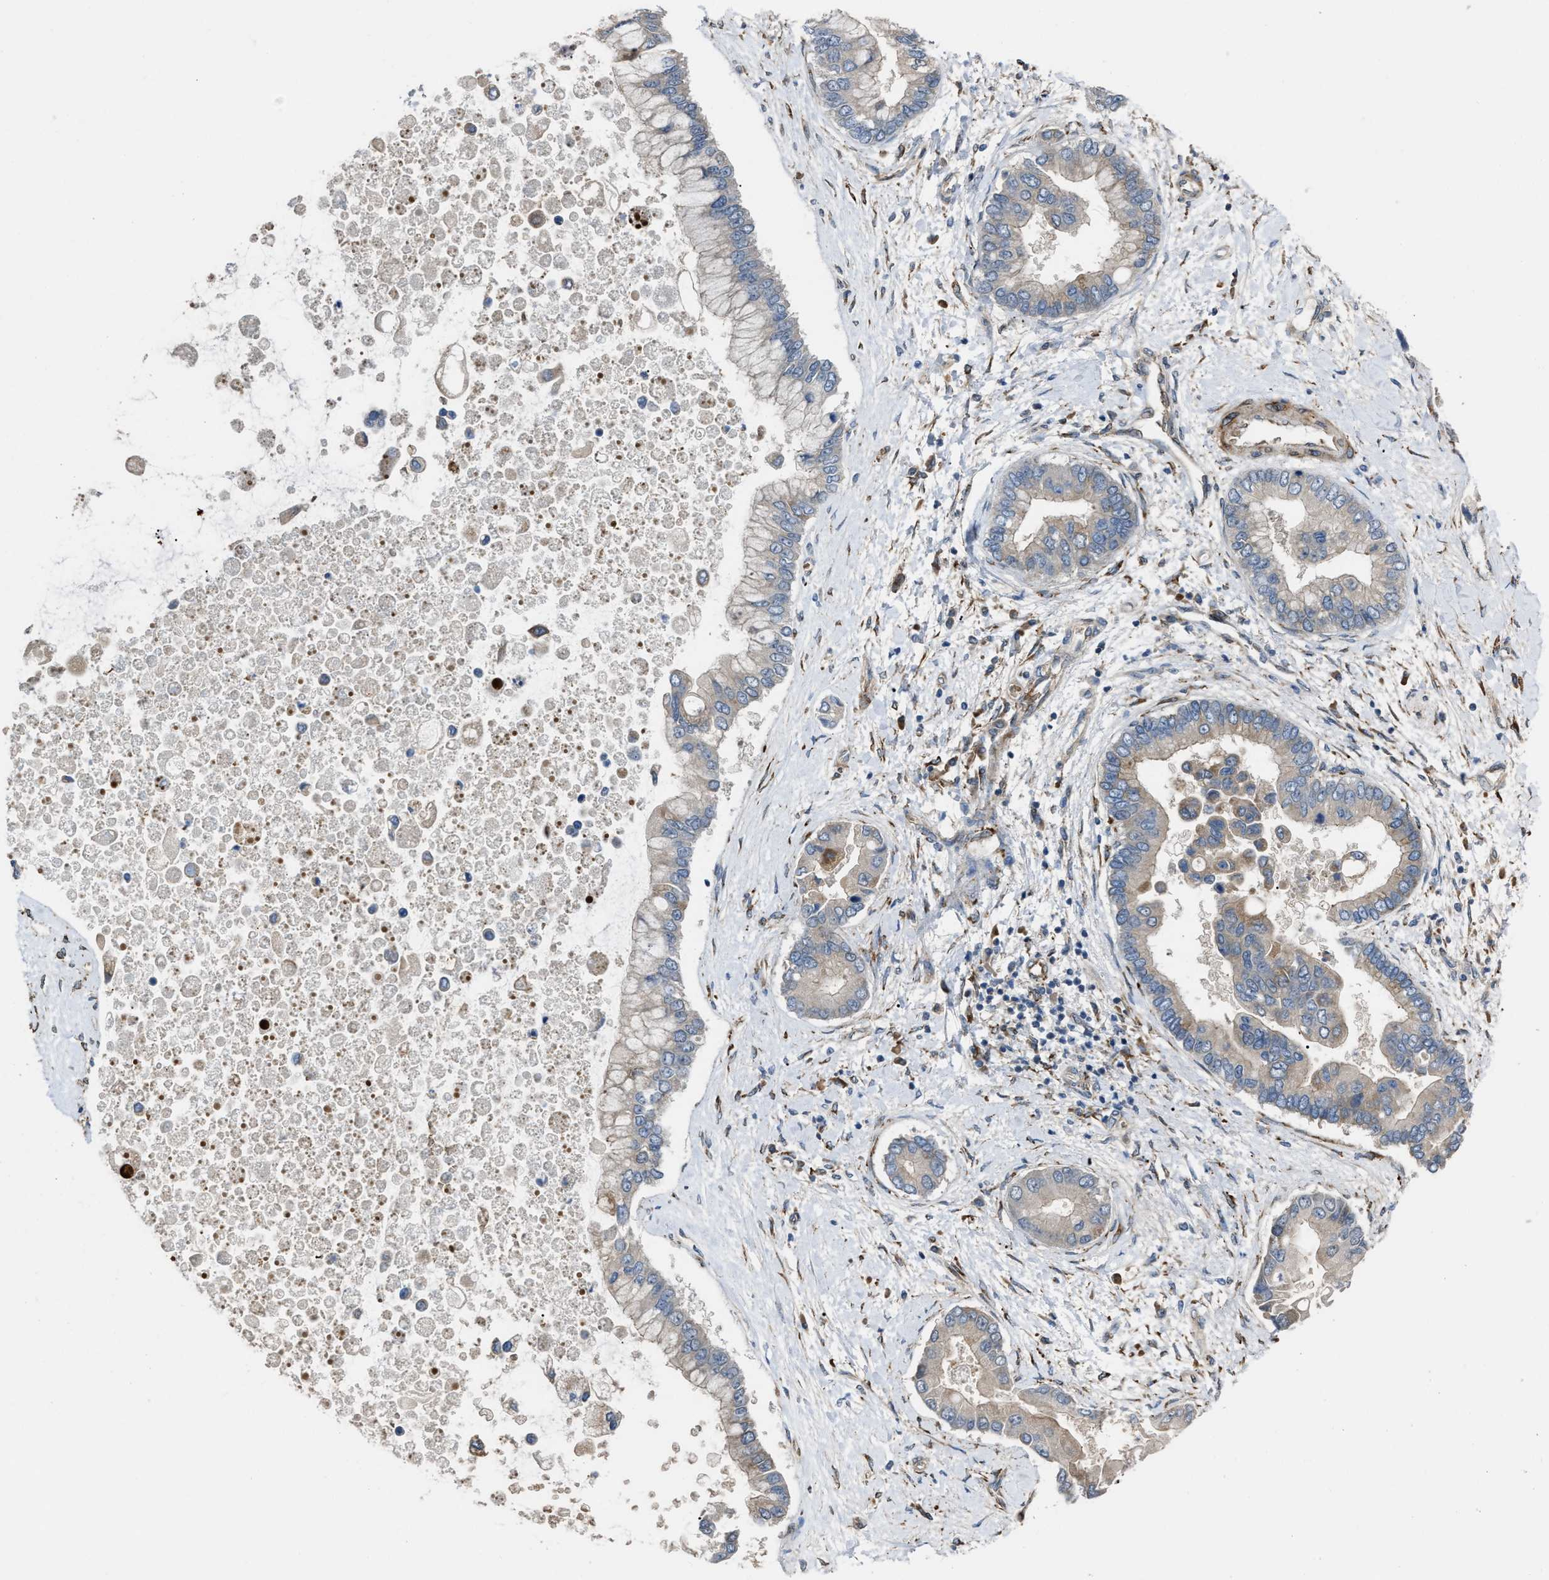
{"staining": {"intensity": "moderate", "quantity": "<25%", "location": "cytoplasmic/membranous"}, "tissue": "liver cancer", "cell_type": "Tumor cells", "image_type": "cancer", "snomed": [{"axis": "morphology", "description": "Cholangiocarcinoma"}, {"axis": "topography", "description": "Liver"}], "caption": "Liver cancer tissue reveals moderate cytoplasmic/membranous staining in approximately <25% of tumor cells, visualized by immunohistochemistry.", "gene": "SELENOM", "patient": {"sex": "male", "age": 50}}